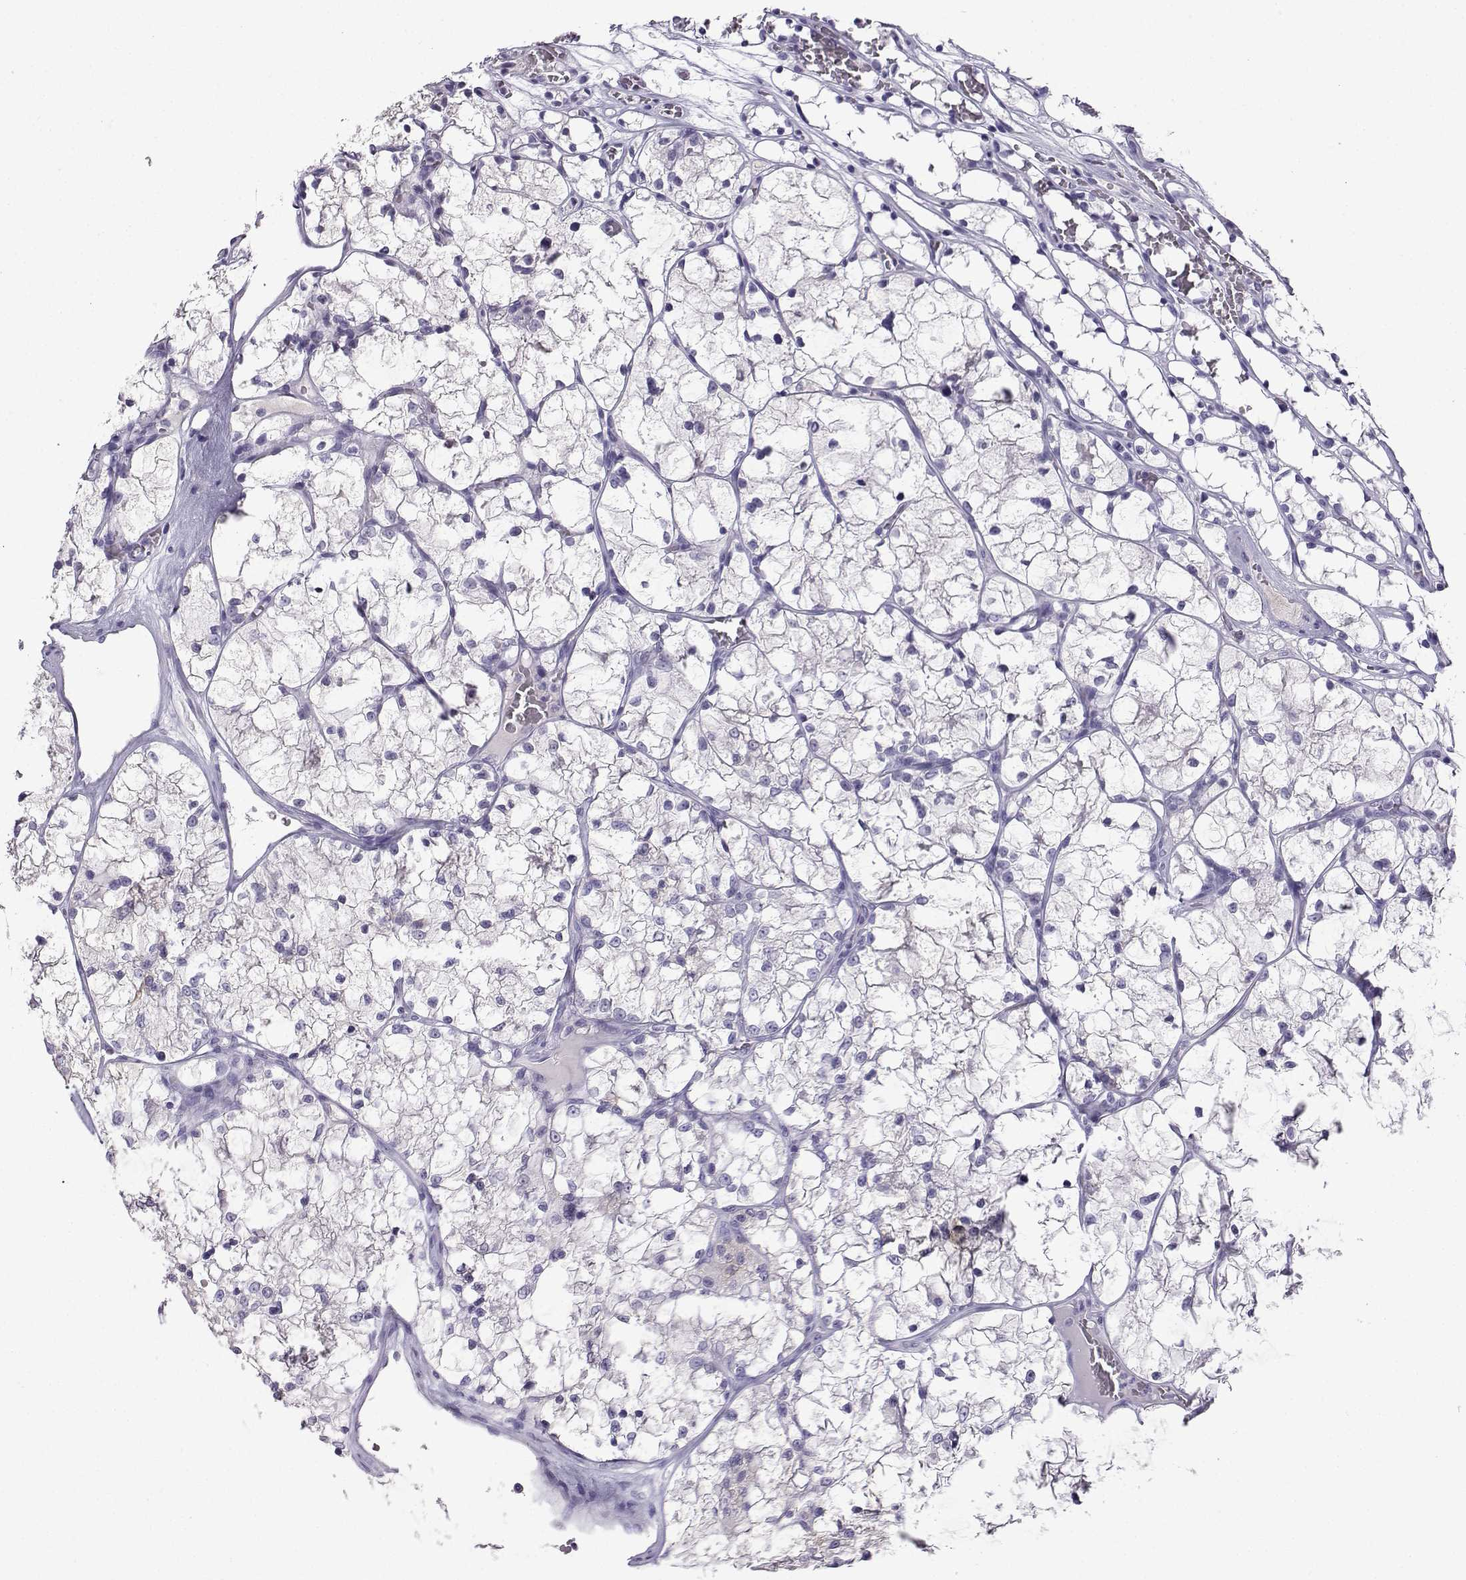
{"staining": {"intensity": "negative", "quantity": "none", "location": "none"}, "tissue": "renal cancer", "cell_type": "Tumor cells", "image_type": "cancer", "snomed": [{"axis": "morphology", "description": "Adenocarcinoma, NOS"}, {"axis": "topography", "description": "Kidney"}], "caption": "The photomicrograph reveals no significant staining in tumor cells of renal cancer (adenocarcinoma).", "gene": "LINGO1", "patient": {"sex": "female", "age": 69}}